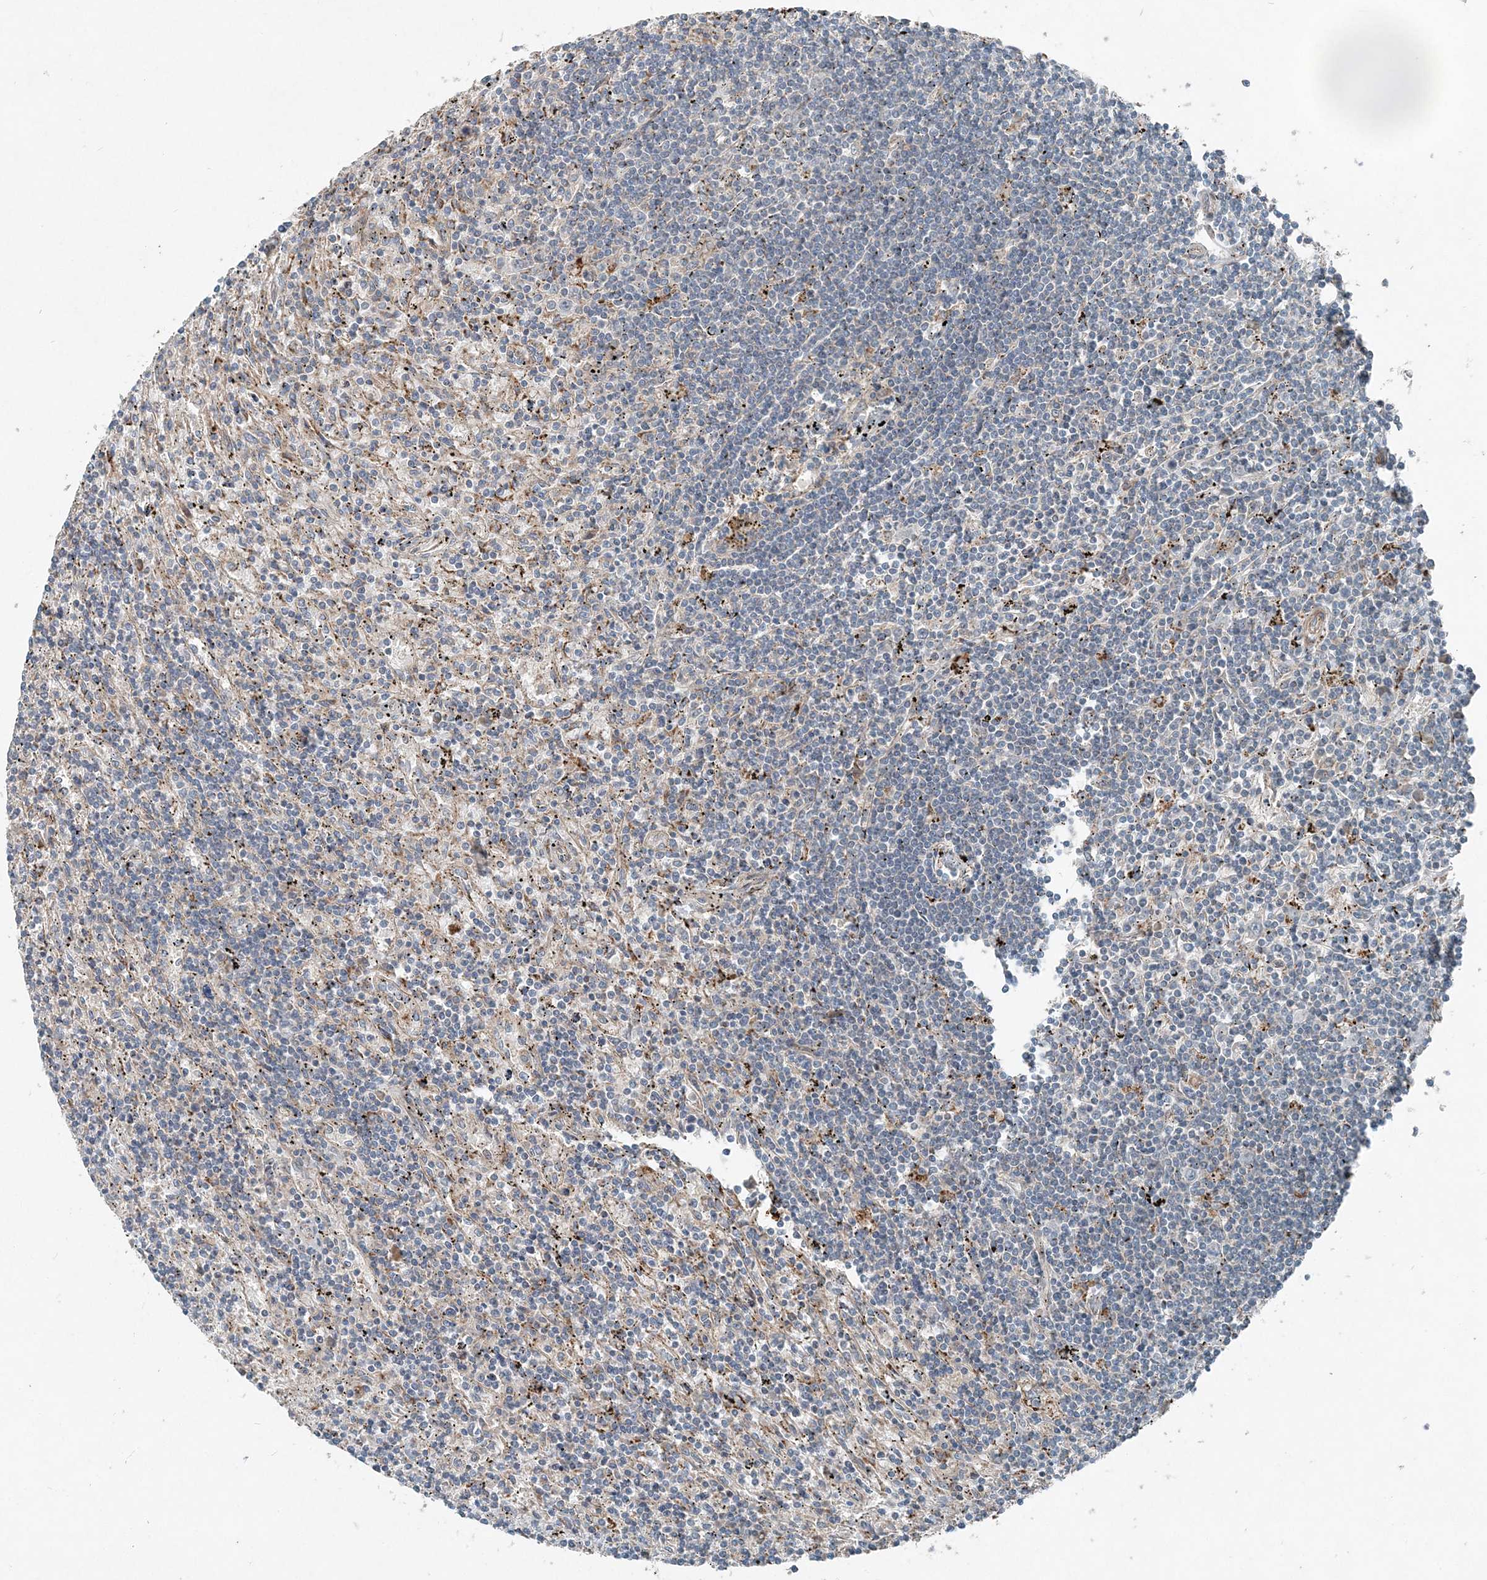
{"staining": {"intensity": "negative", "quantity": "none", "location": "none"}, "tissue": "lymphoma", "cell_type": "Tumor cells", "image_type": "cancer", "snomed": [{"axis": "morphology", "description": "Malignant lymphoma, non-Hodgkin's type, Low grade"}, {"axis": "topography", "description": "Spleen"}], "caption": "Immunohistochemical staining of human lymphoma exhibits no significant staining in tumor cells. The staining is performed using DAB brown chromogen with nuclei counter-stained in using hematoxylin.", "gene": "INTU", "patient": {"sex": "male", "age": 76}}